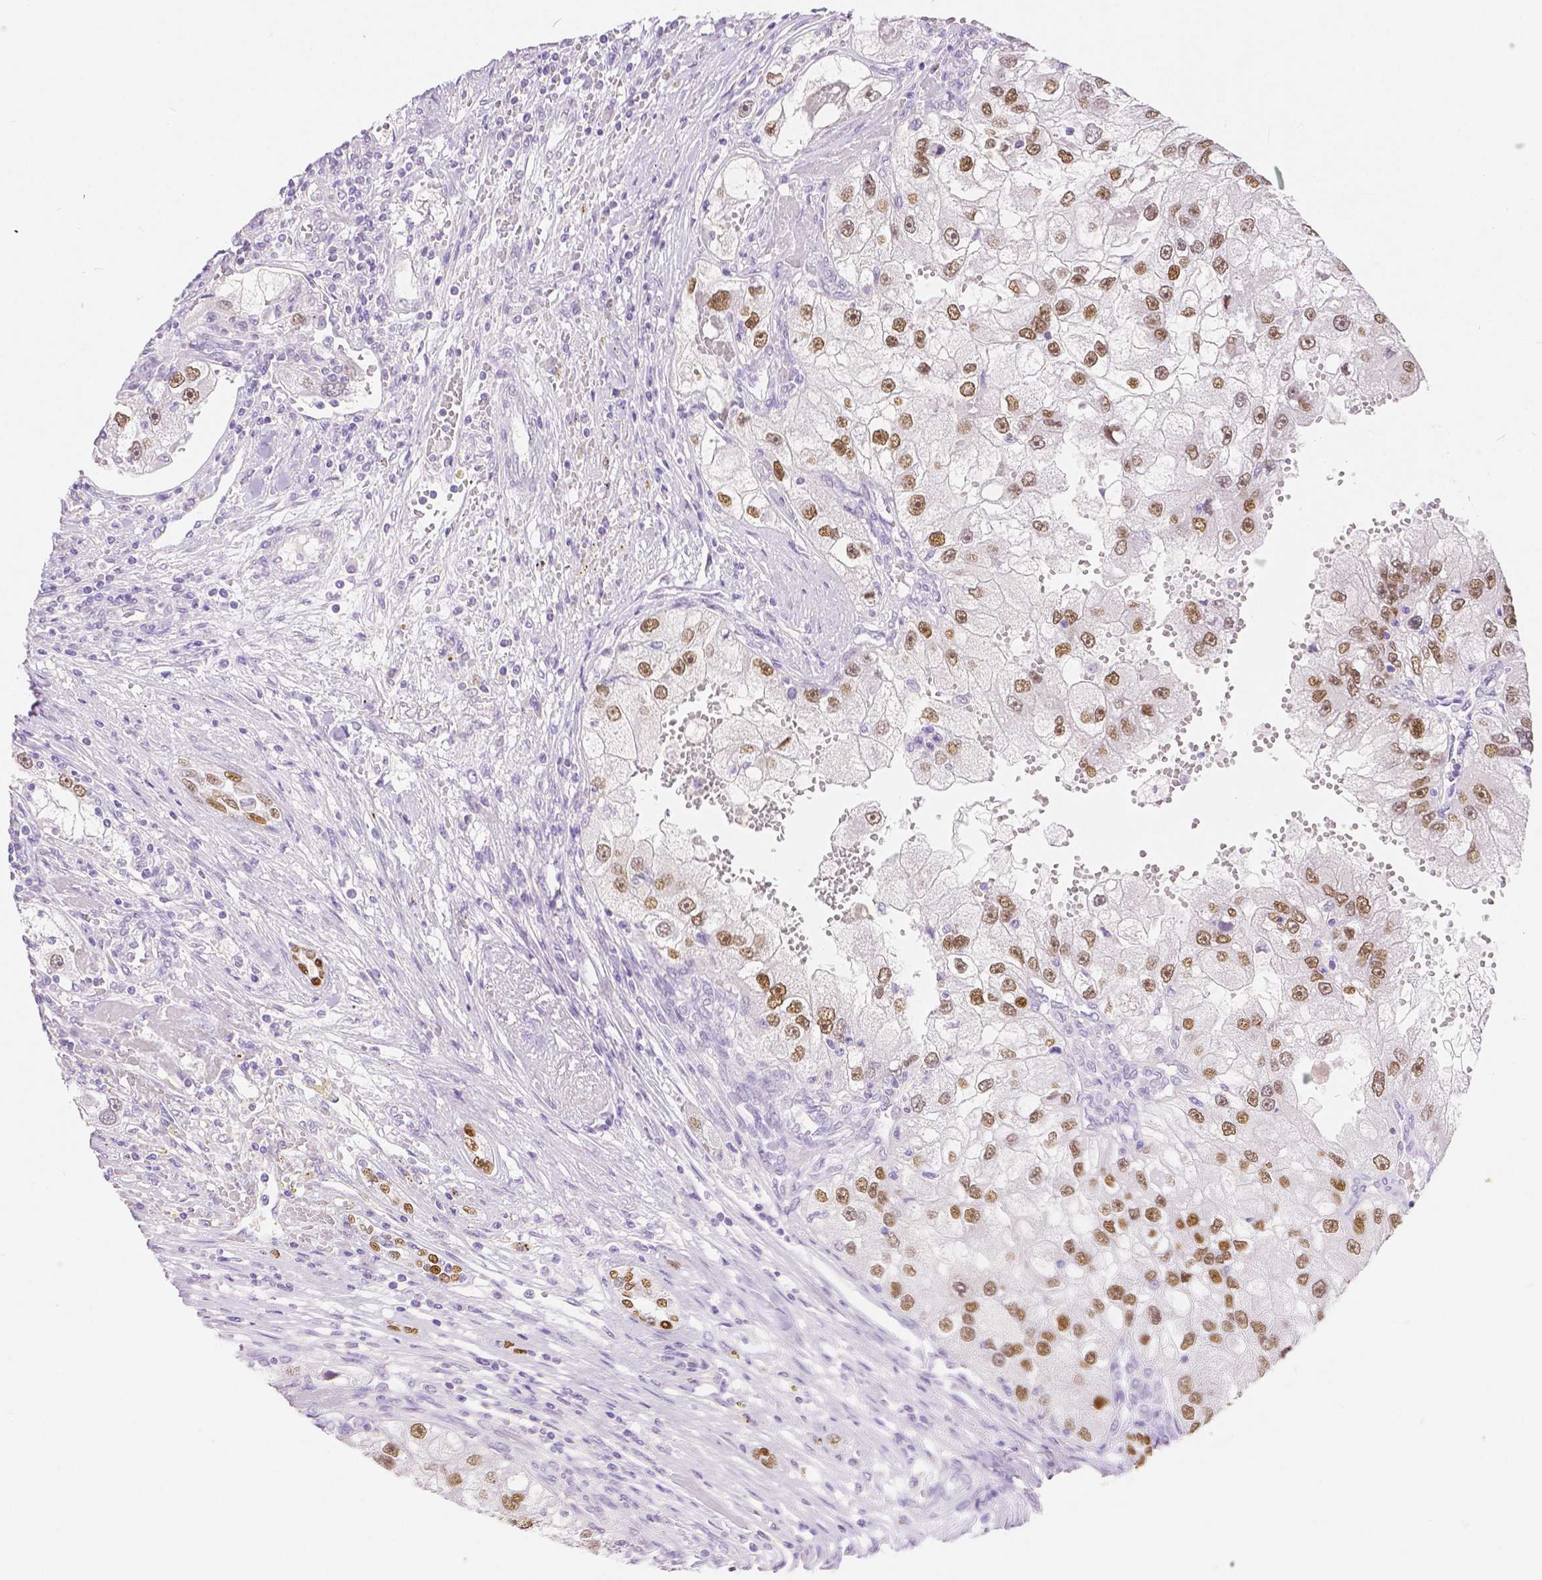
{"staining": {"intensity": "moderate", "quantity": ">75%", "location": "nuclear"}, "tissue": "renal cancer", "cell_type": "Tumor cells", "image_type": "cancer", "snomed": [{"axis": "morphology", "description": "Adenocarcinoma, NOS"}, {"axis": "topography", "description": "Kidney"}], "caption": "Adenocarcinoma (renal) stained with immunohistochemistry (IHC) reveals moderate nuclear expression in about >75% of tumor cells.", "gene": "HNF1B", "patient": {"sex": "male", "age": 63}}